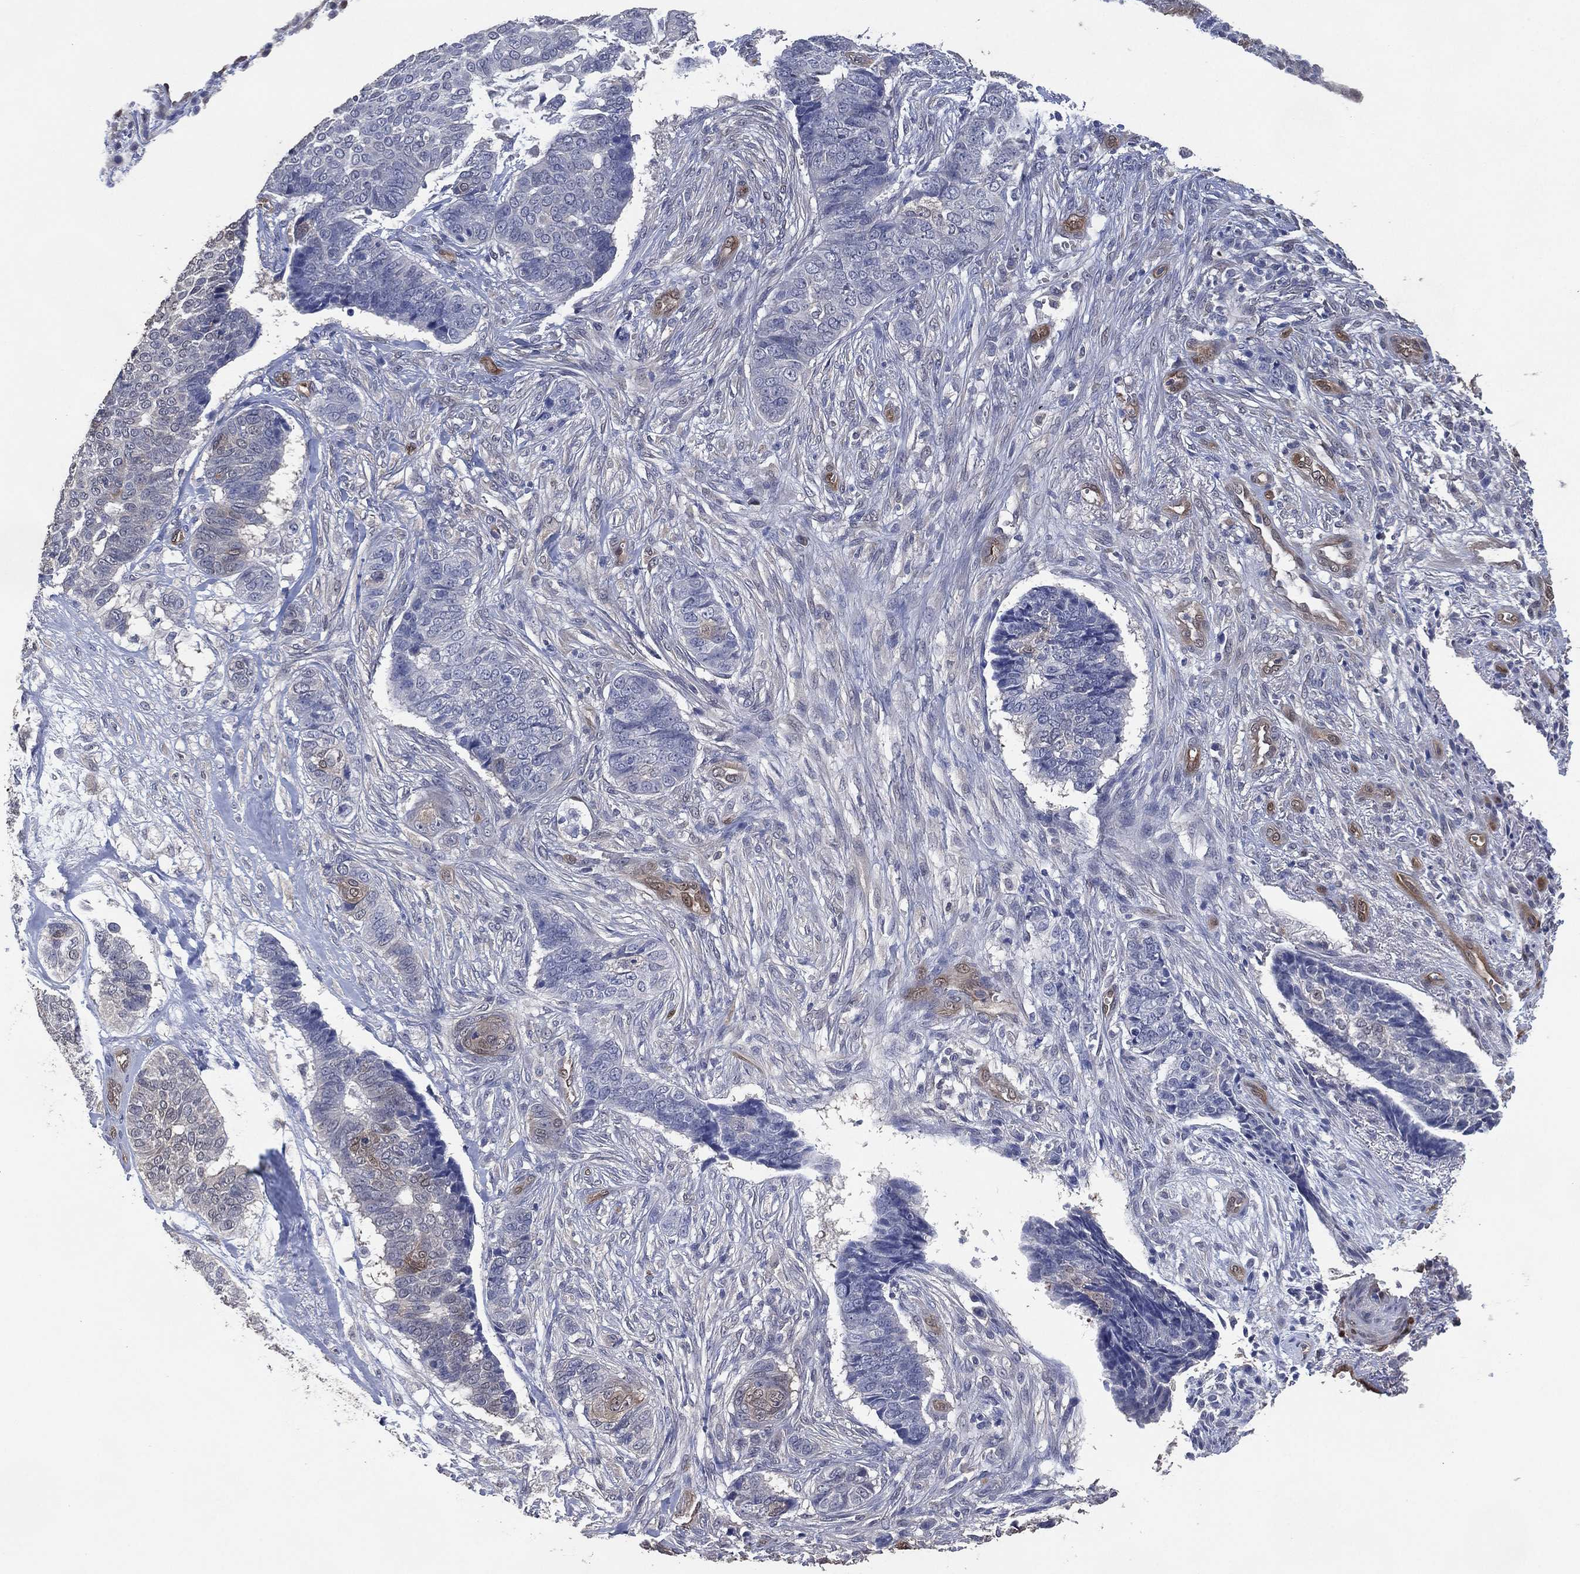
{"staining": {"intensity": "weak", "quantity": "<25%", "location": "cytoplasmic/membranous"}, "tissue": "skin cancer", "cell_type": "Tumor cells", "image_type": "cancer", "snomed": [{"axis": "morphology", "description": "Basal cell carcinoma"}, {"axis": "topography", "description": "Skin"}], "caption": "Immunohistochemistry (IHC) photomicrograph of neoplastic tissue: skin basal cell carcinoma stained with DAB (3,3'-diaminobenzidine) demonstrates no significant protein expression in tumor cells.", "gene": "AK1", "patient": {"sex": "male", "age": 86}}